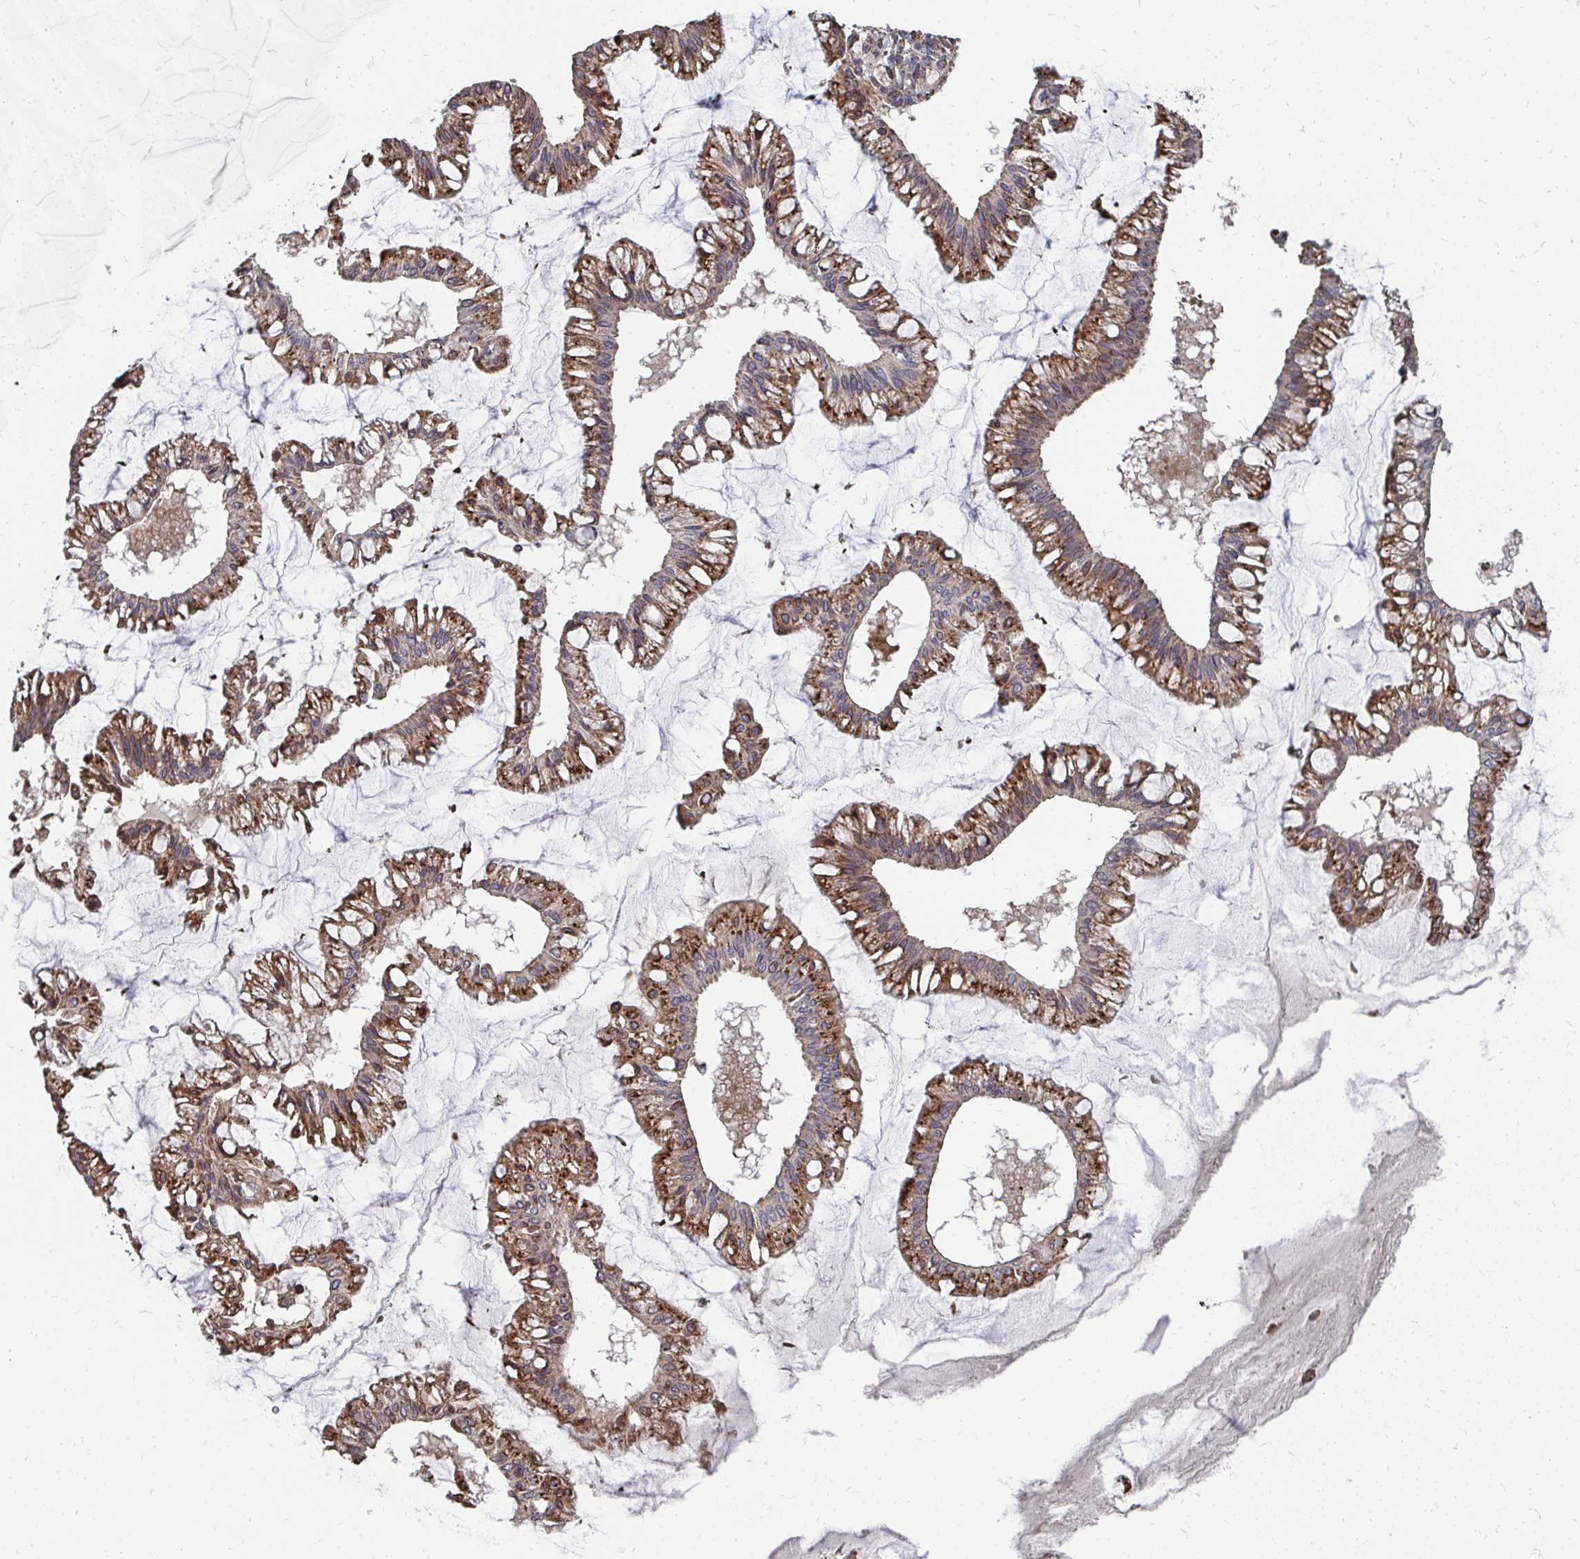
{"staining": {"intensity": "moderate", "quantity": ">75%", "location": "cytoplasmic/membranous"}, "tissue": "ovarian cancer", "cell_type": "Tumor cells", "image_type": "cancer", "snomed": [{"axis": "morphology", "description": "Cystadenocarcinoma, mucinous, NOS"}, {"axis": "topography", "description": "Ovary"}], "caption": "High-magnification brightfield microscopy of mucinous cystadenocarcinoma (ovarian) stained with DAB (brown) and counterstained with hematoxylin (blue). tumor cells exhibit moderate cytoplasmic/membranous positivity is appreciated in about>75% of cells.", "gene": "FAM89A", "patient": {"sex": "female", "age": 73}}